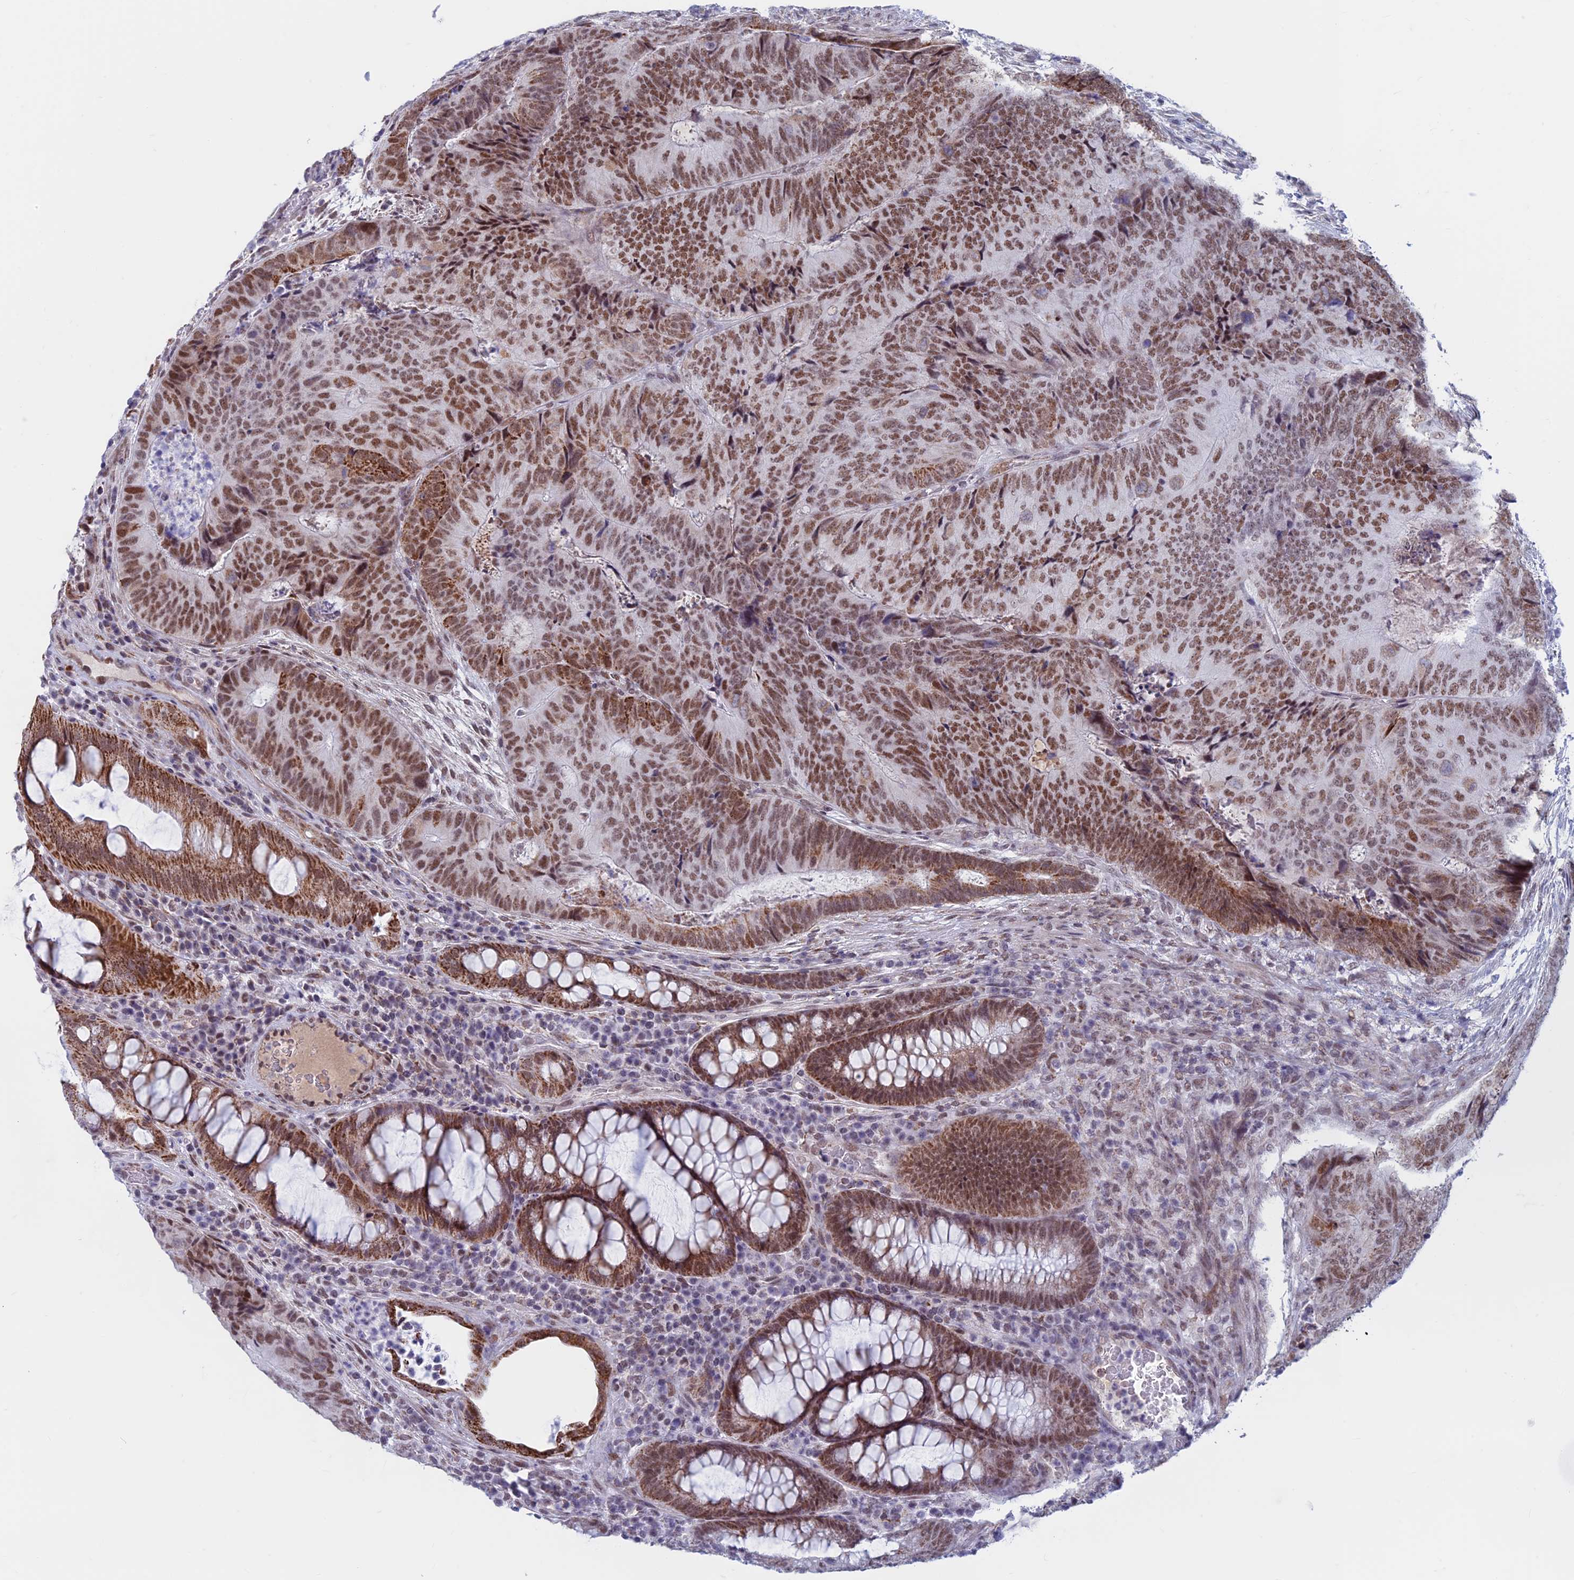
{"staining": {"intensity": "moderate", "quantity": ">75%", "location": "nuclear"}, "tissue": "colorectal cancer", "cell_type": "Tumor cells", "image_type": "cancer", "snomed": [{"axis": "morphology", "description": "Adenocarcinoma, NOS"}, {"axis": "topography", "description": "Colon"}], "caption": "Tumor cells exhibit moderate nuclear staining in approximately >75% of cells in colorectal cancer. (DAB IHC with brightfield microscopy, high magnification).", "gene": "ASH2L", "patient": {"sex": "female", "age": 67}}